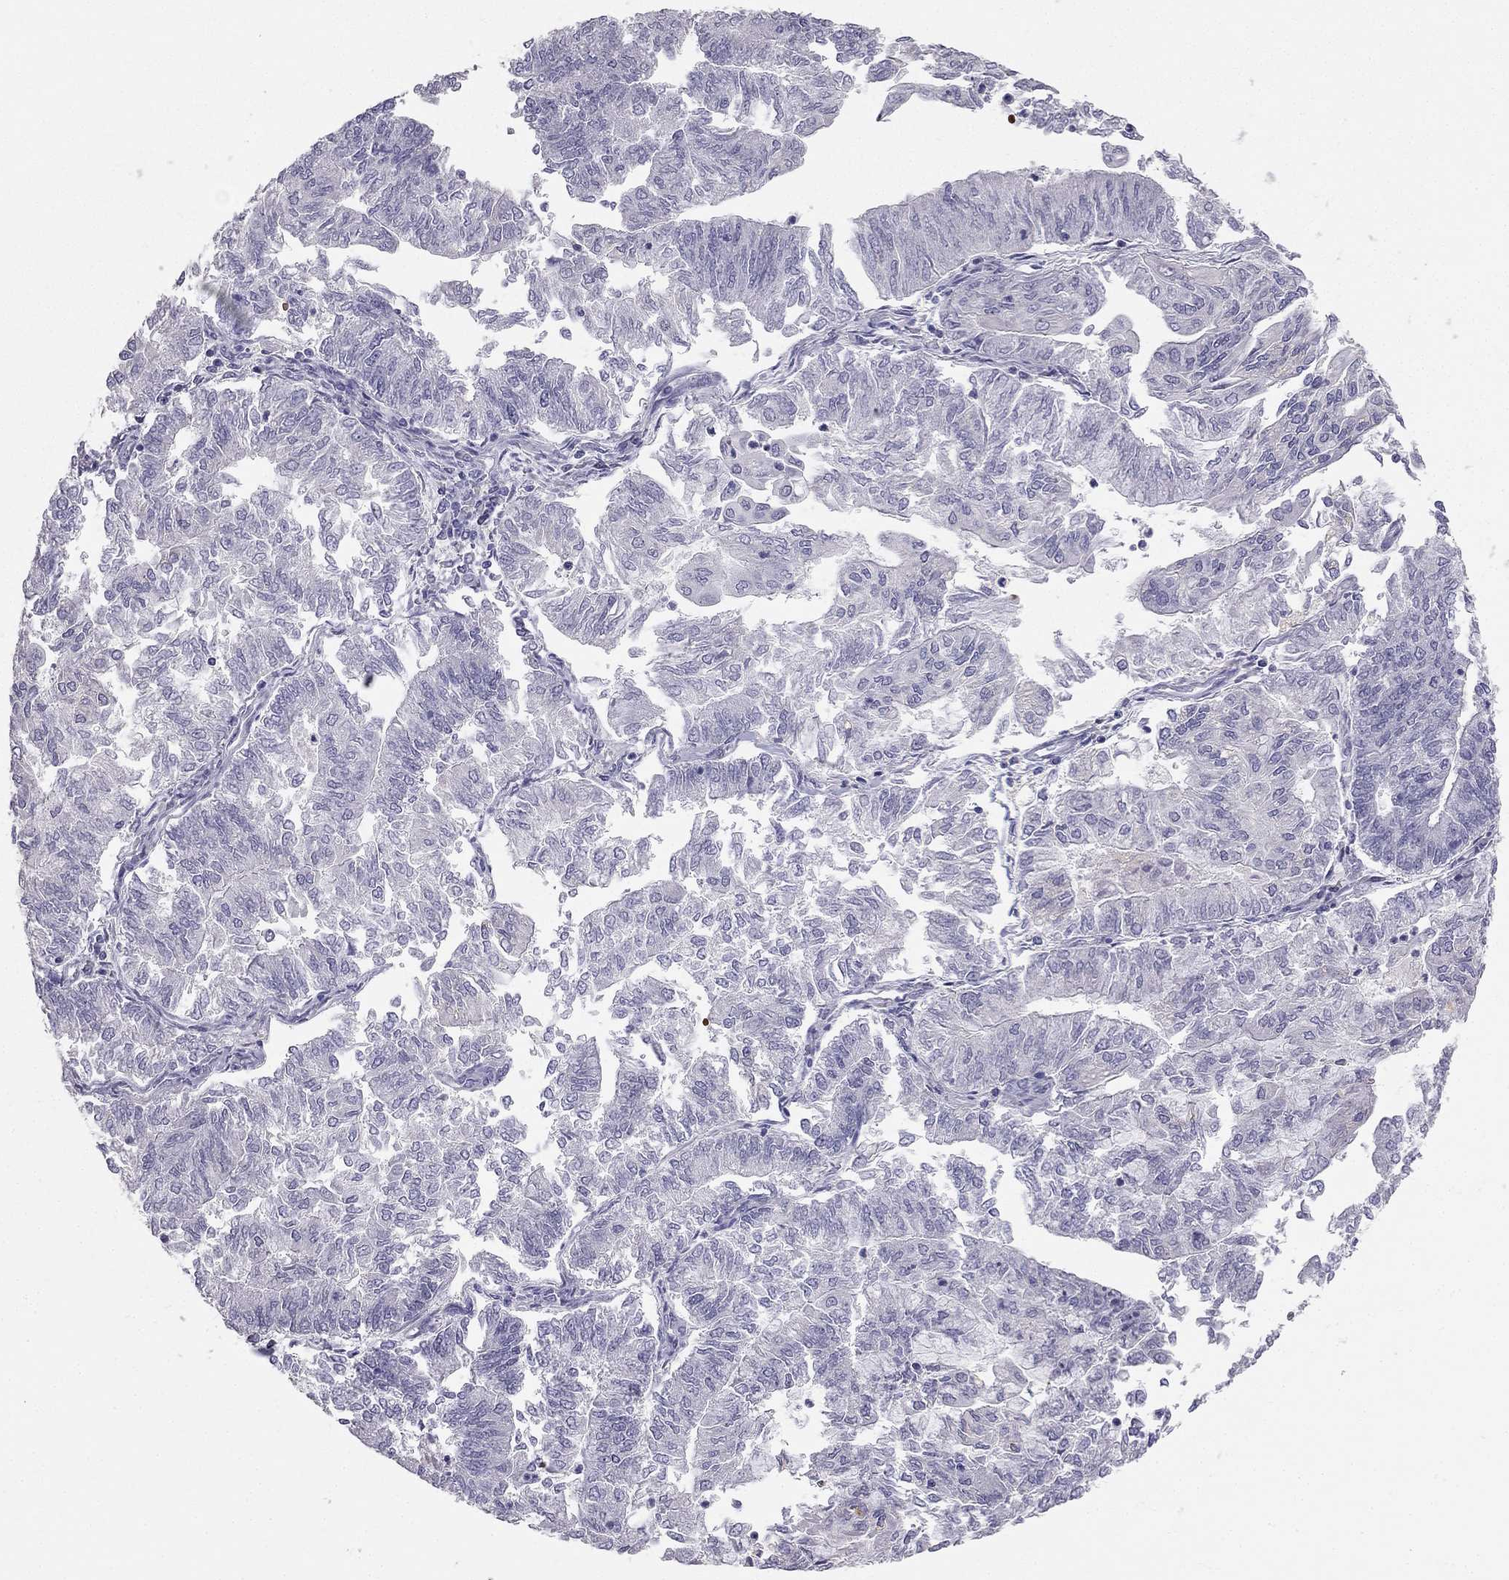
{"staining": {"intensity": "negative", "quantity": "none", "location": "none"}, "tissue": "endometrial cancer", "cell_type": "Tumor cells", "image_type": "cancer", "snomed": [{"axis": "morphology", "description": "Adenocarcinoma, NOS"}, {"axis": "topography", "description": "Endometrium"}], "caption": "An immunohistochemistry micrograph of endometrial cancer is shown. There is no staining in tumor cells of endometrial cancer.", "gene": "RHD", "patient": {"sex": "female", "age": 59}}